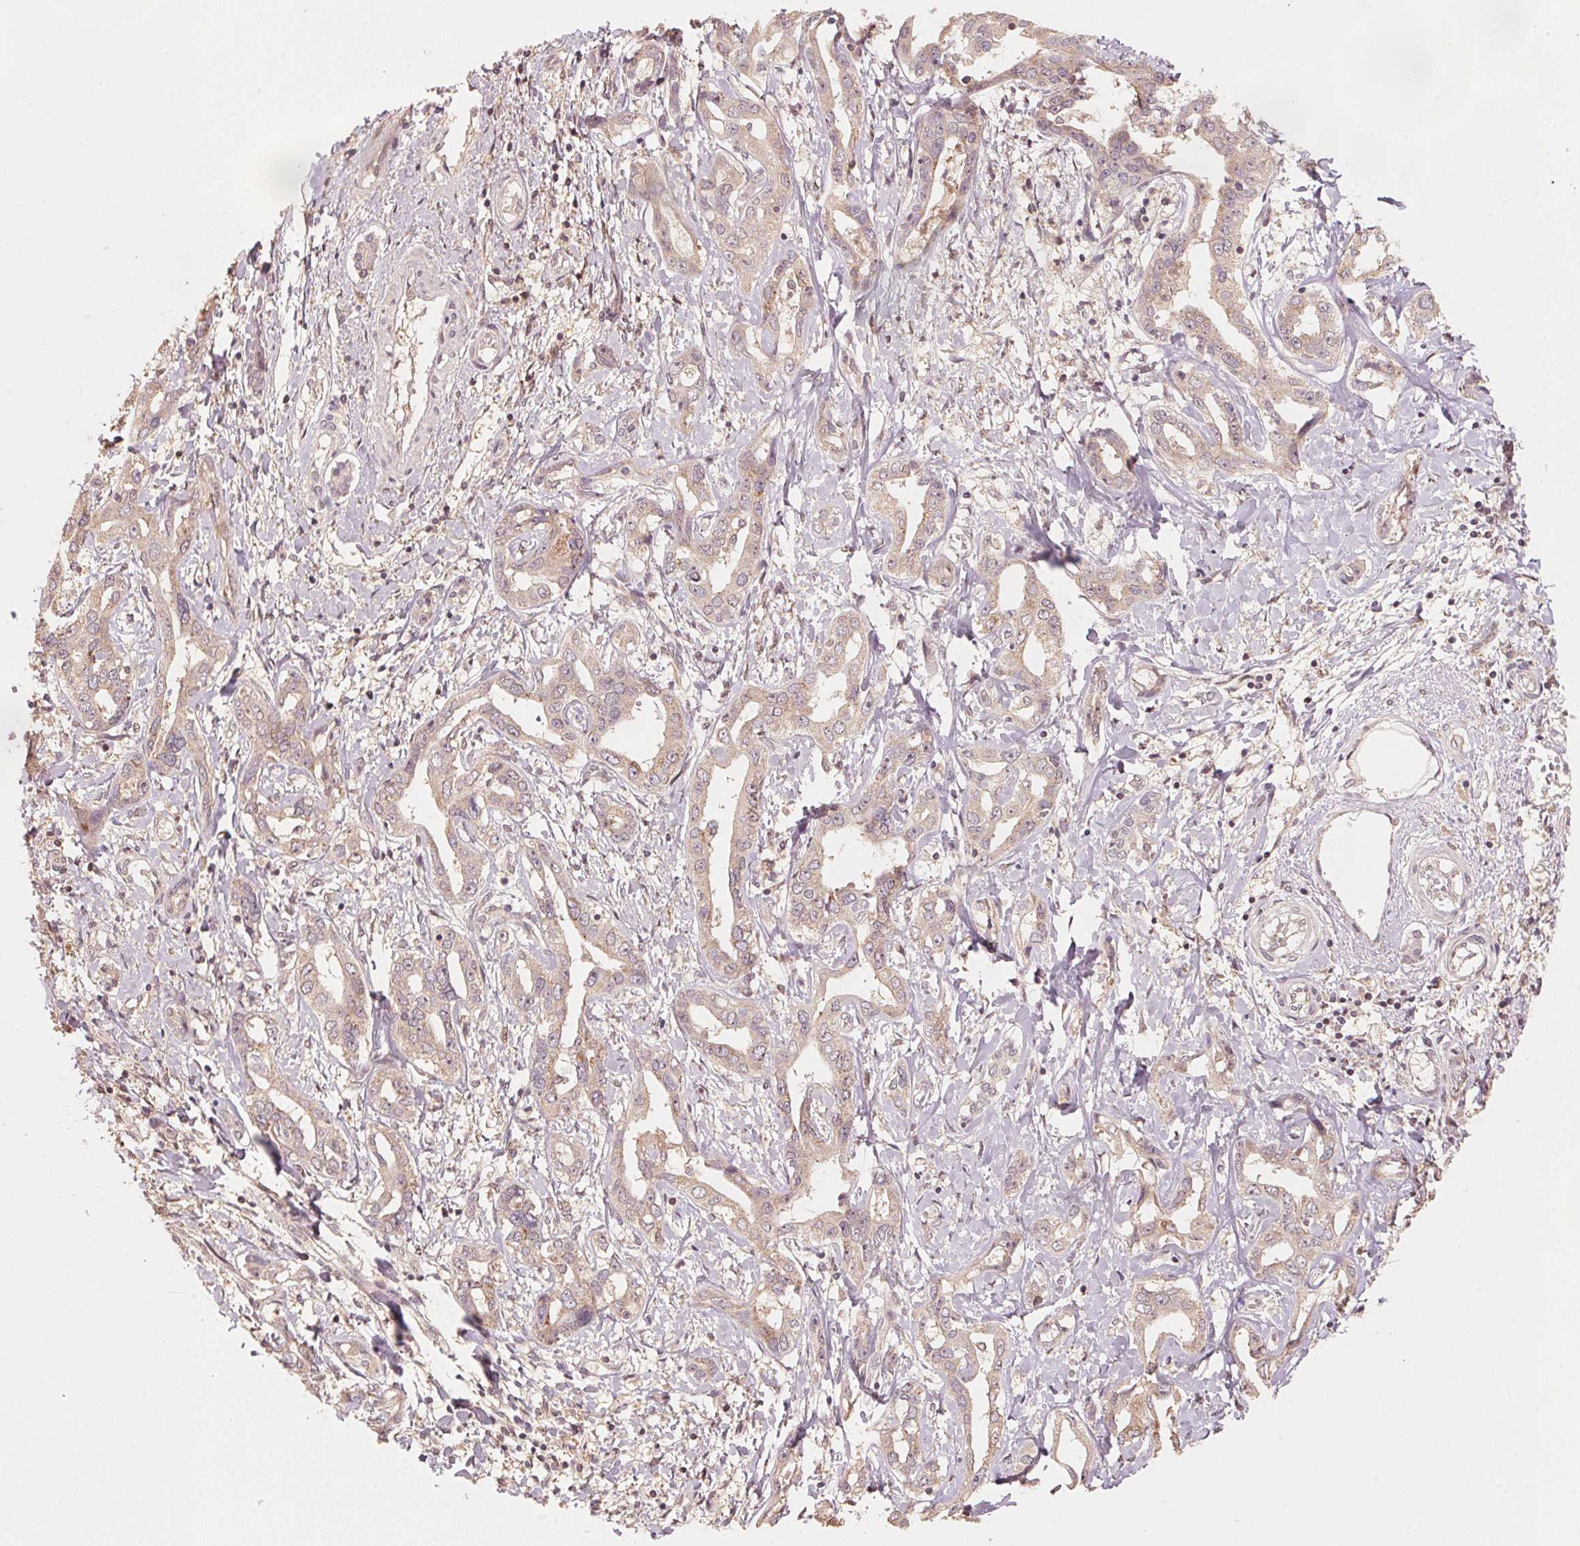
{"staining": {"intensity": "weak", "quantity": ">75%", "location": "cytoplasmic/membranous"}, "tissue": "liver cancer", "cell_type": "Tumor cells", "image_type": "cancer", "snomed": [{"axis": "morphology", "description": "Cholangiocarcinoma"}, {"axis": "topography", "description": "Liver"}], "caption": "Protein staining of liver cholangiocarcinoma tissue shows weak cytoplasmic/membranous staining in approximately >75% of tumor cells.", "gene": "C2orf73", "patient": {"sex": "male", "age": 59}}